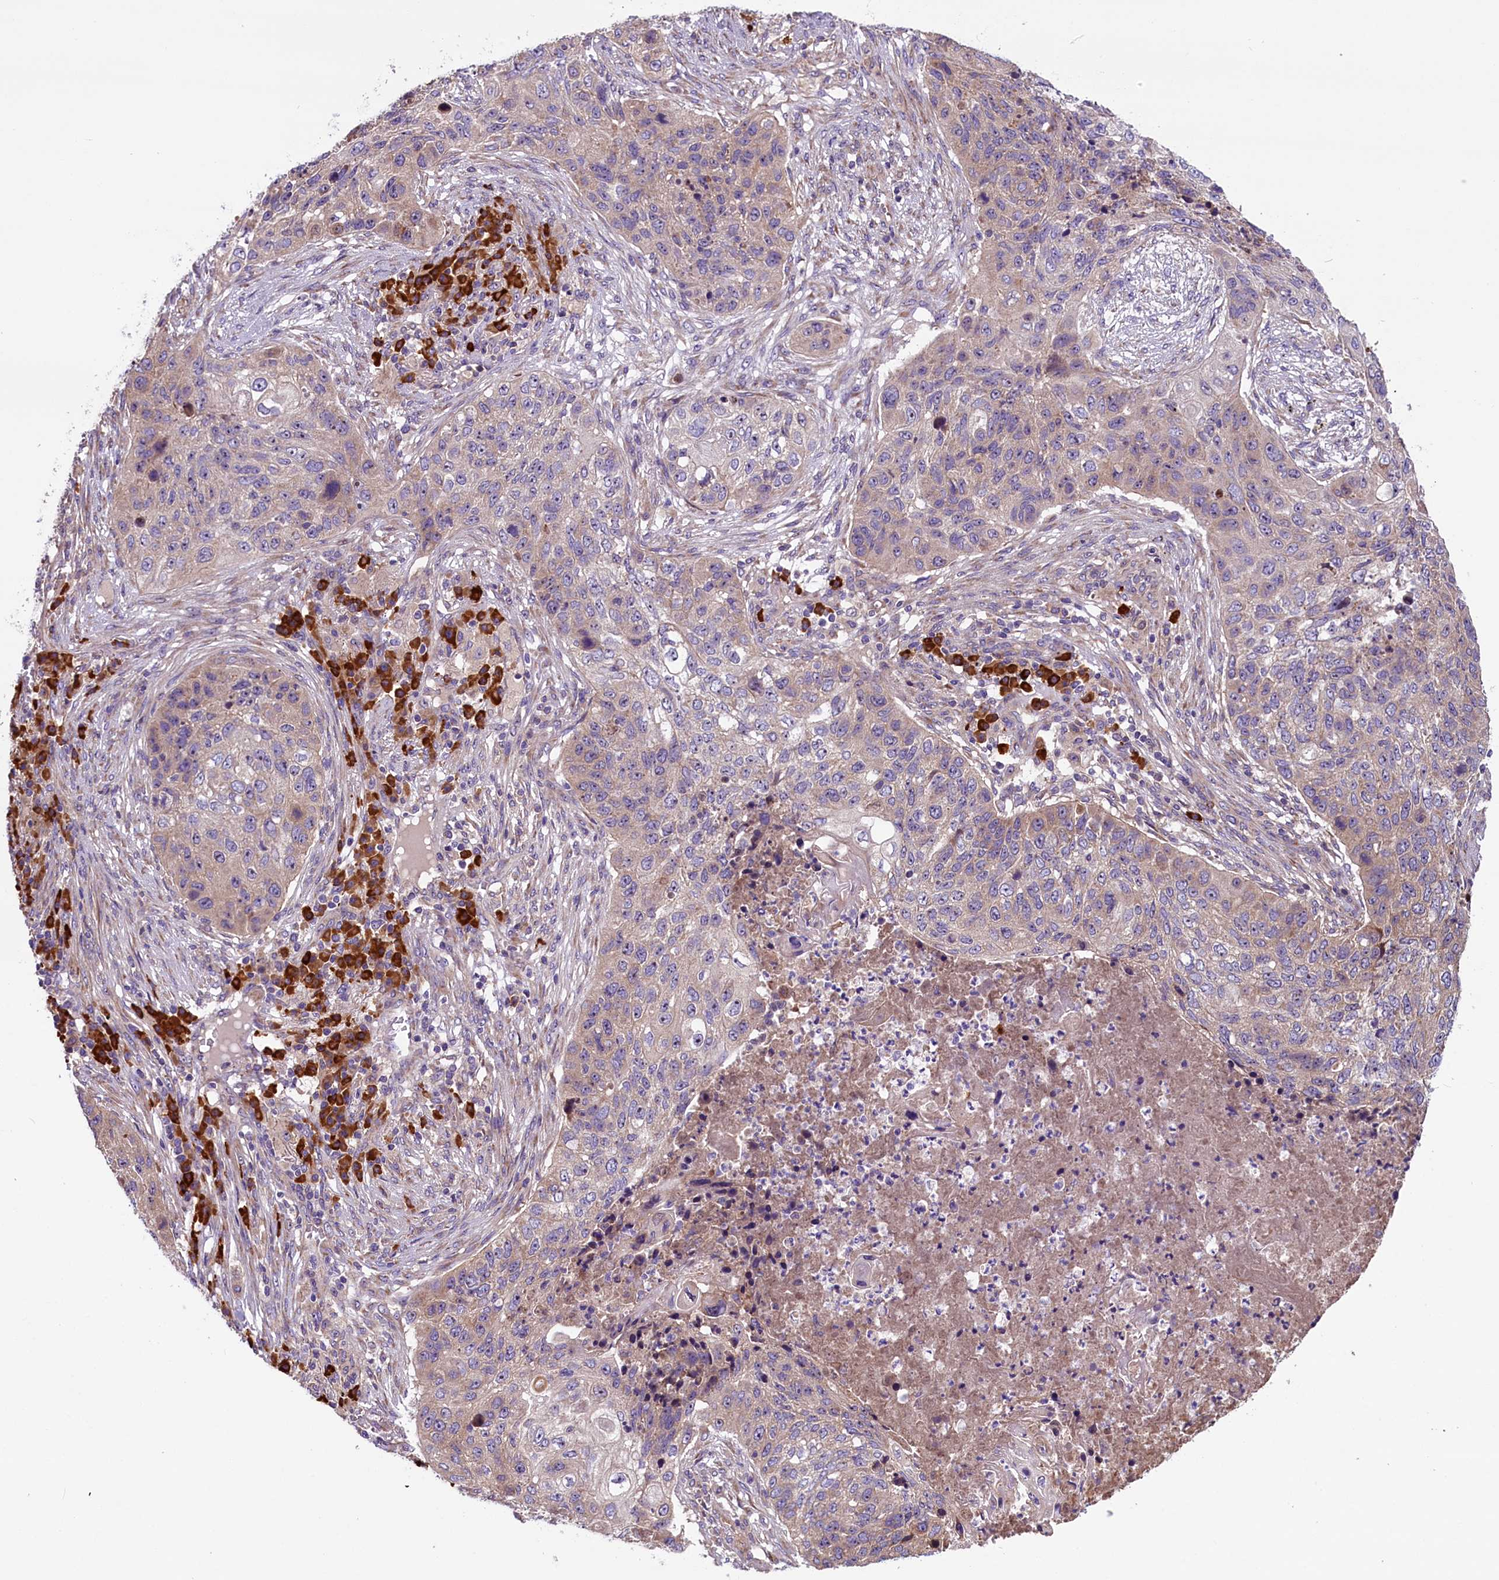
{"staining": {"intensity": "weak", "quantity": ">75%", "location": "cytoplasmic/membranous,nuclear"}, "tissue": "lung cancer", "cell_type": "Tumor cells", "image_type": "cancer", "snomed": [{"axis": "morphology", "description": "Squamous cell carcinoma, NOS"}, {"axis": "topography", "description": "Lung"}], "caption": "IHC (DAB (3,3'-diaminobenzidine)) staining of lung cancer (squamous cell carcinoma) exhibits weak cytoplasmic/membranous and nuclear protein positivity in approximately >75% of tumor cells. The staining was performed using DAB, with brown indicating positive protein expression. Nuclei are stained blue with hematoxylin.", "gene": "FRY", "patient": {"sex": "female", "age": 63}}